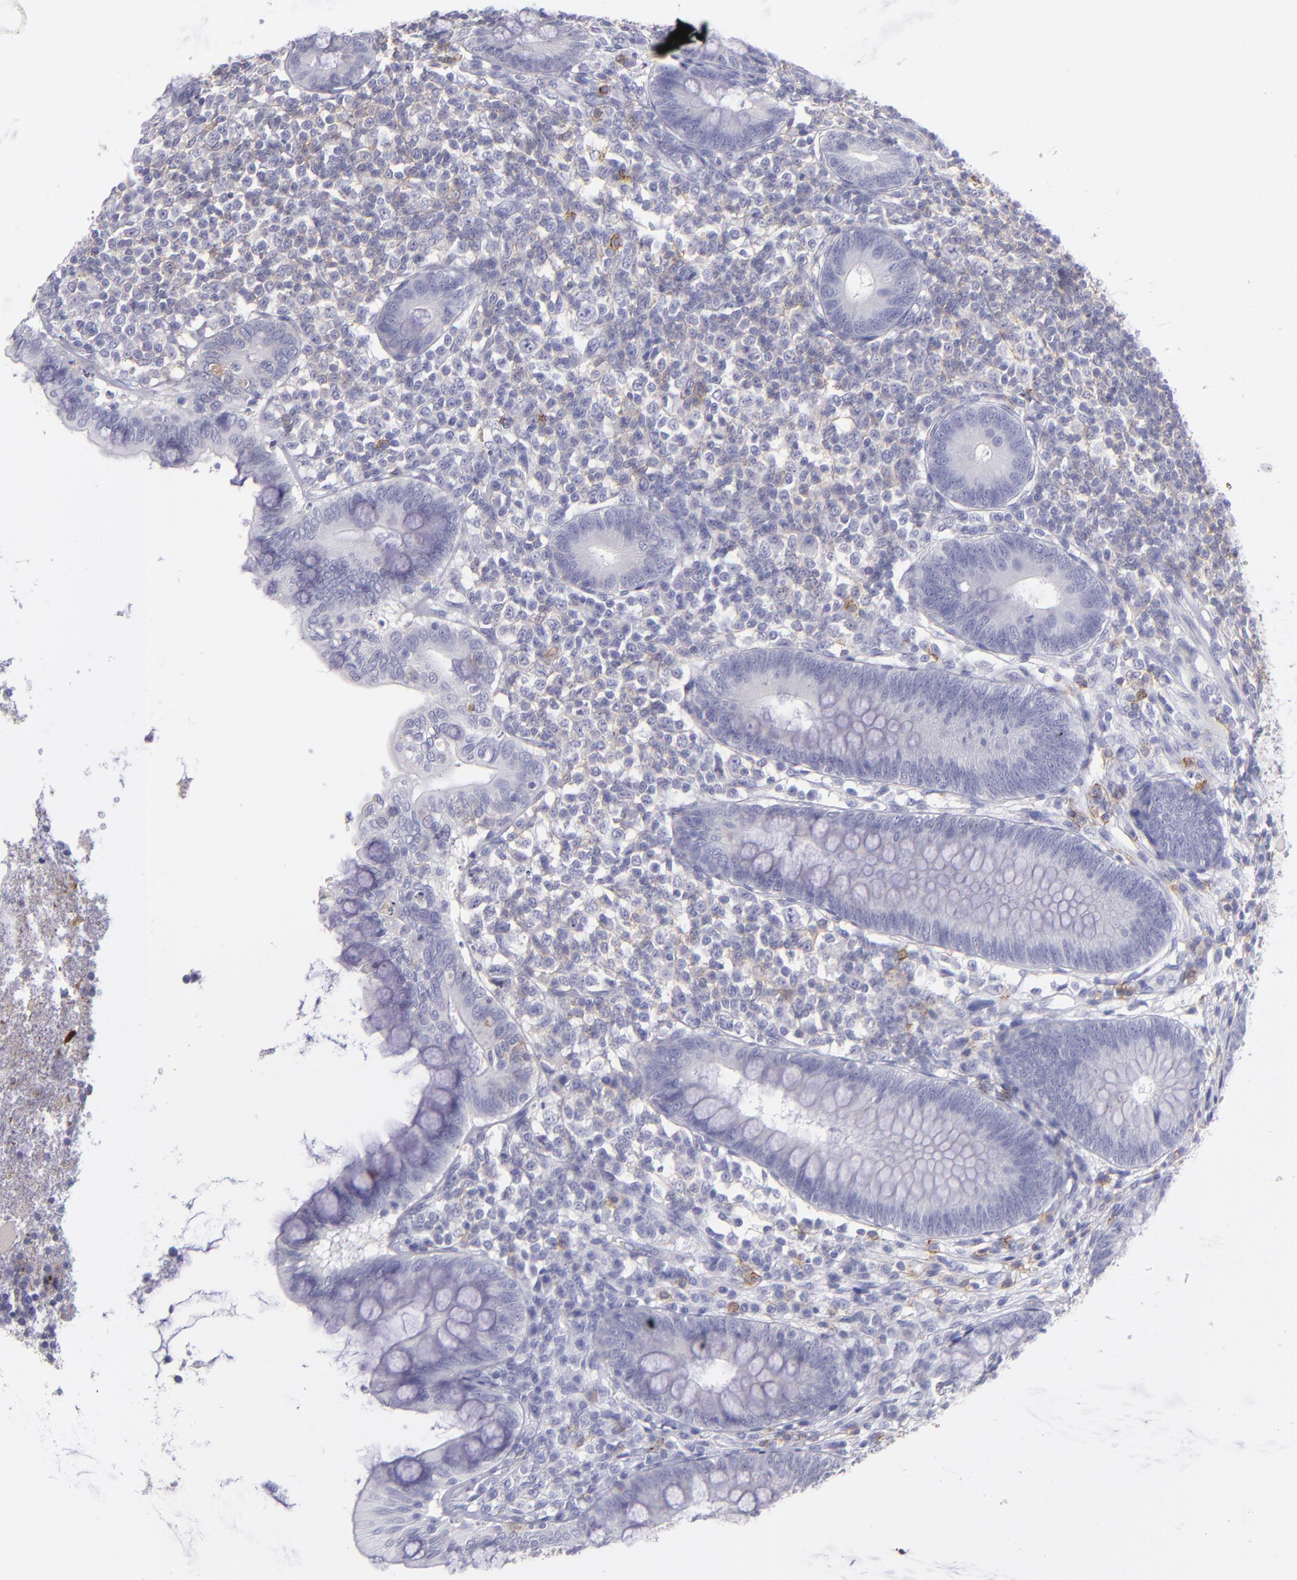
{"staining": {"intensity": "negative", "quantity": "none", "location": "none"}, "tissue": "appendix", "cell_type": "Glandular cells", "image_type": "normal", "snomed": [{"axis": "morphology", "description": "Normal tissue, NOS"}, {"axis": "topography", "description": "Appendix"}], "caption": "Micrograph shows no protein staining in glandular cells of normal appendix.", "gene": "CD82", "patient": {"sex": "female", "age": 66}}